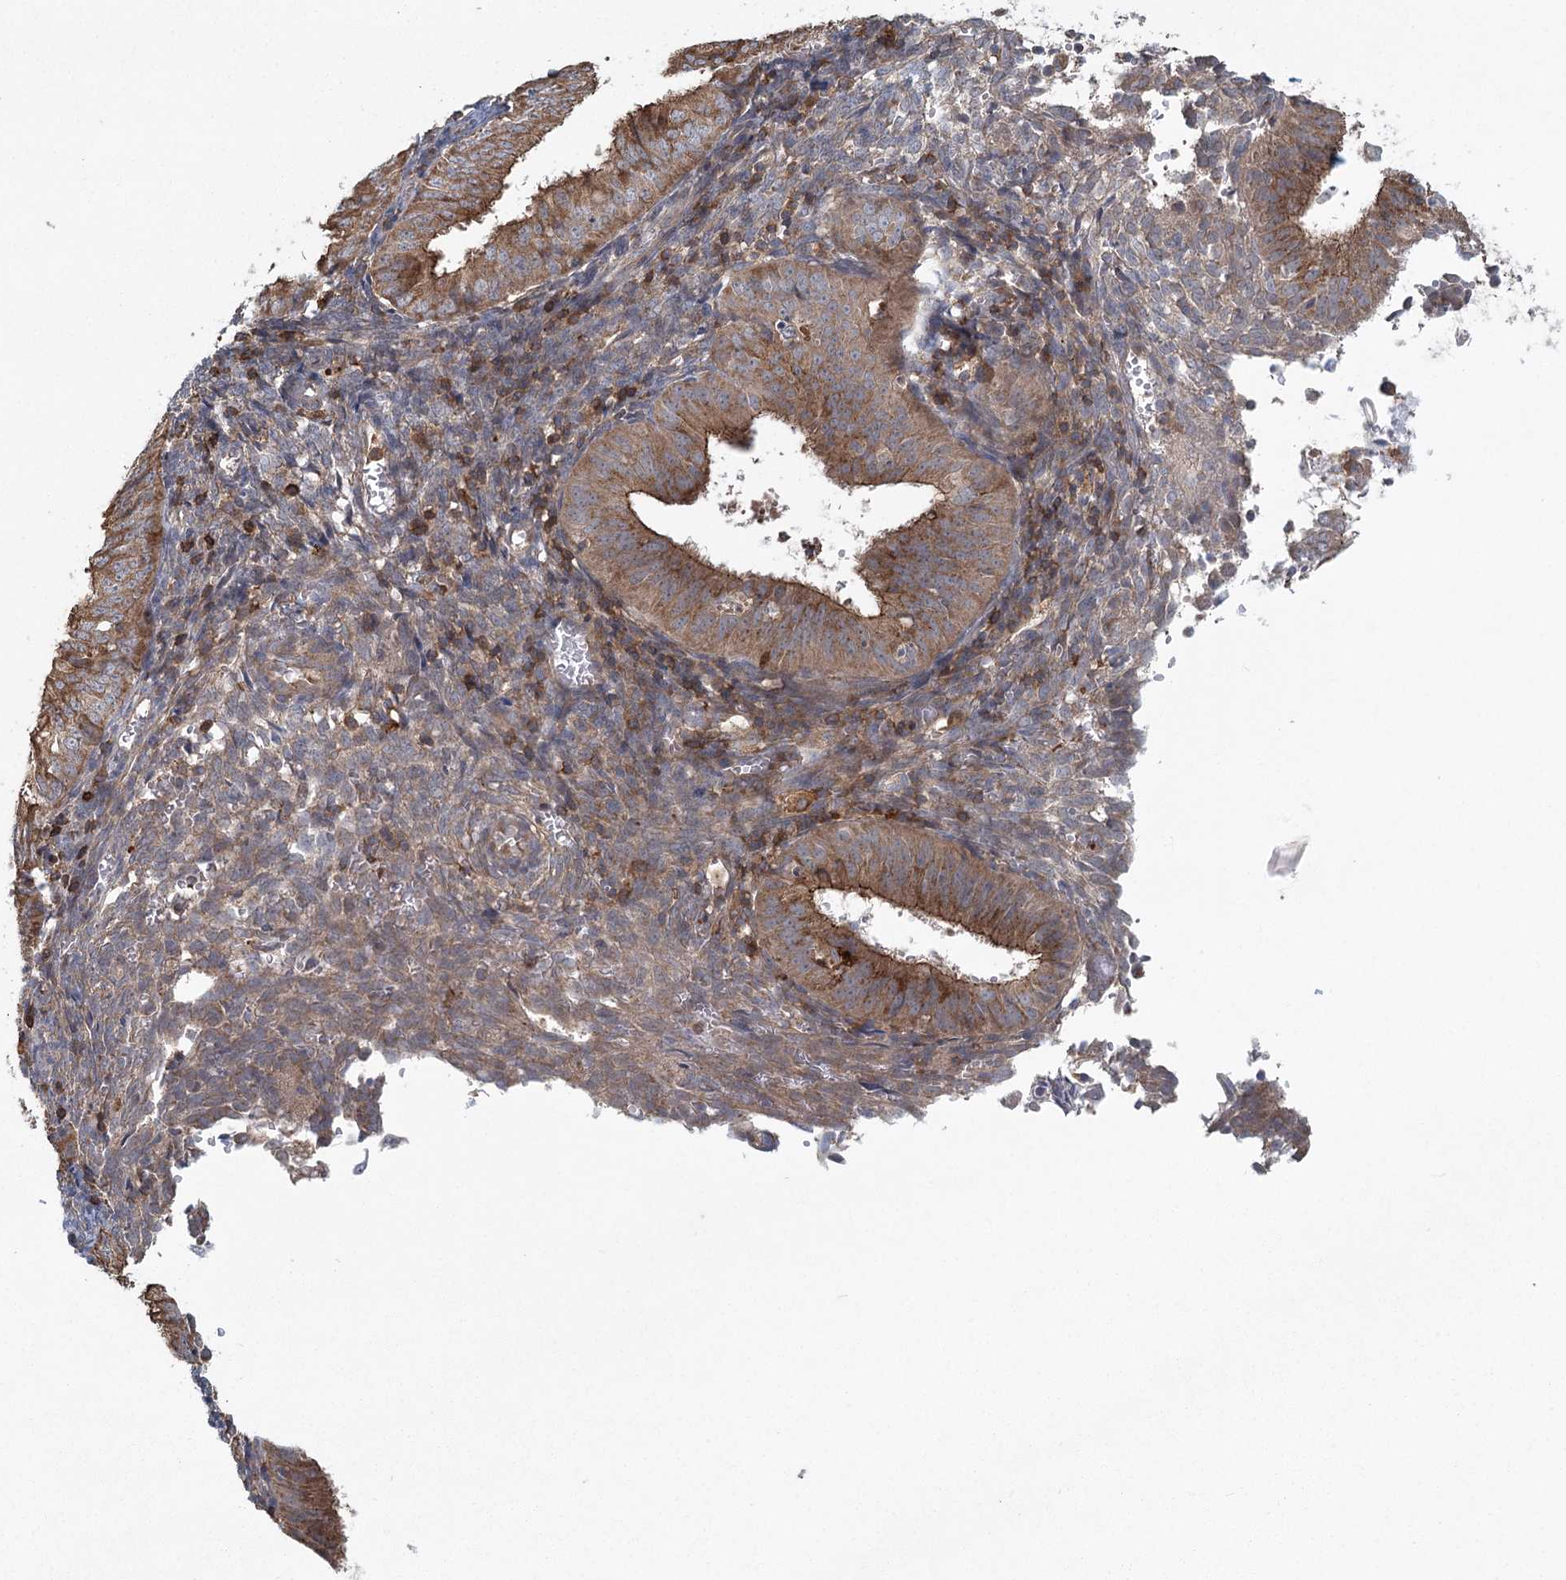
{"staining": {"intensity": "moderate", "quantity": ">75%", "location": "cytoplasmic/membranous"}, "tissue": "endometrial cancer", "cell_type": "Tumor cells", "image_type": "cancer", "snomed": [{"axis": "morphology", "description": "Normal tissue, NOS"}, {"axis": "morphology", "description": "Adenocarcinoma, NOS"}, {"axis": "topography", "description": "Endometrium"}], "caption": "Tumor cells exhibit medium levels of moderate cytoplasmic/membranous staining in approximately >75% of cells in endometrial cancer.", "gene": "PLEKHA7", "patient": {"sex": "female", "age": 53}}